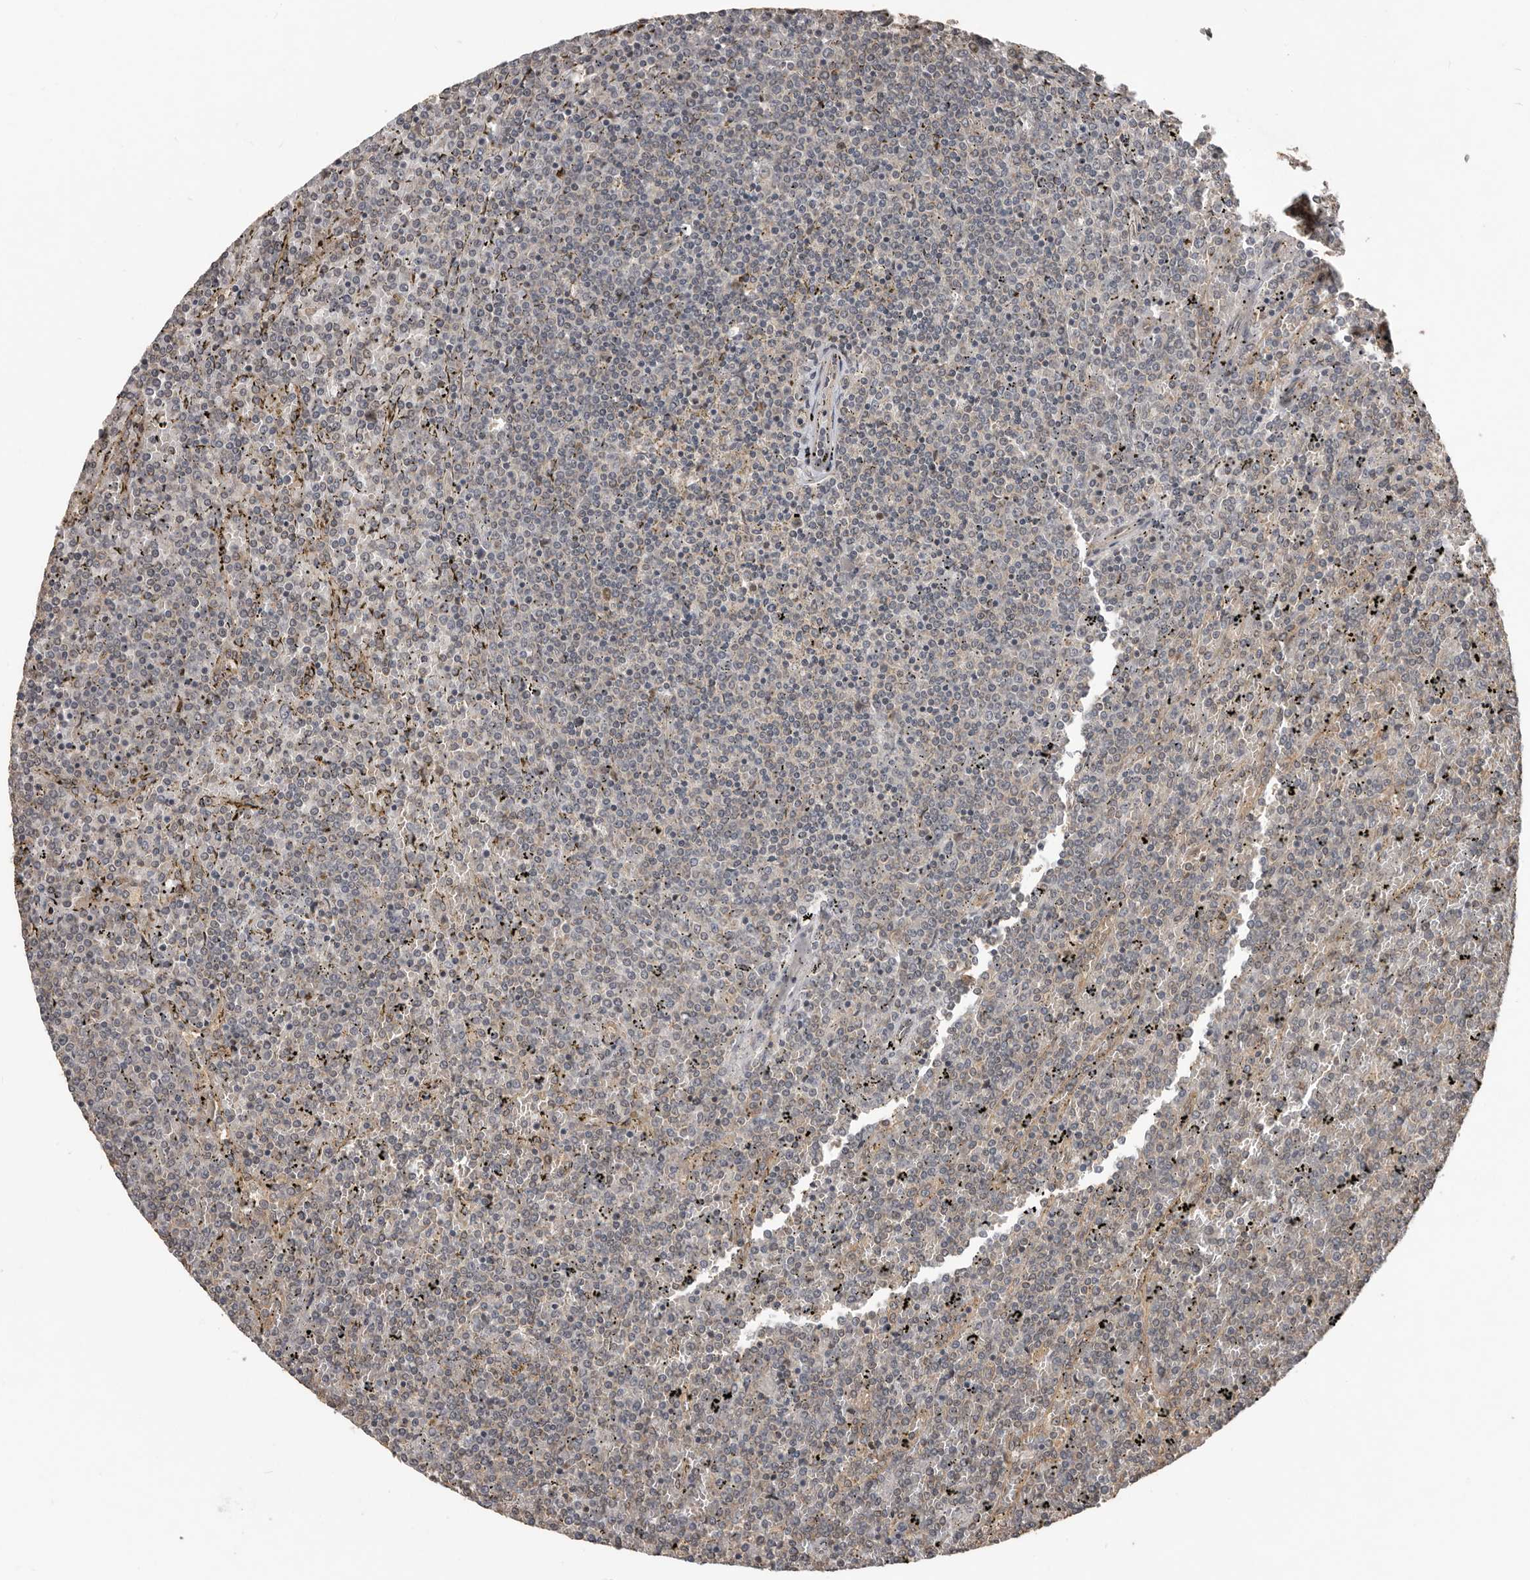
{"staining": {"intensity": "negative", "quantity": "none", "location": "none"}, "tissue": "lymphoma", "cell_type": "Tumor cells", "image_type": "cancer", "snomed": [{"axis": "morphology", "description": "Malignant lymphoma, non-Hodgkin's type, Low grade"}, {"axis": "topography", "description": "Spleen"}], "caption": "The micrograph demonstrates no staining of tumor cells in malignant lymphoma, non-Hodgkin's type (low-grade).", "gene": "BAMBI", "patient": {"sex": "female", "age": 19}}